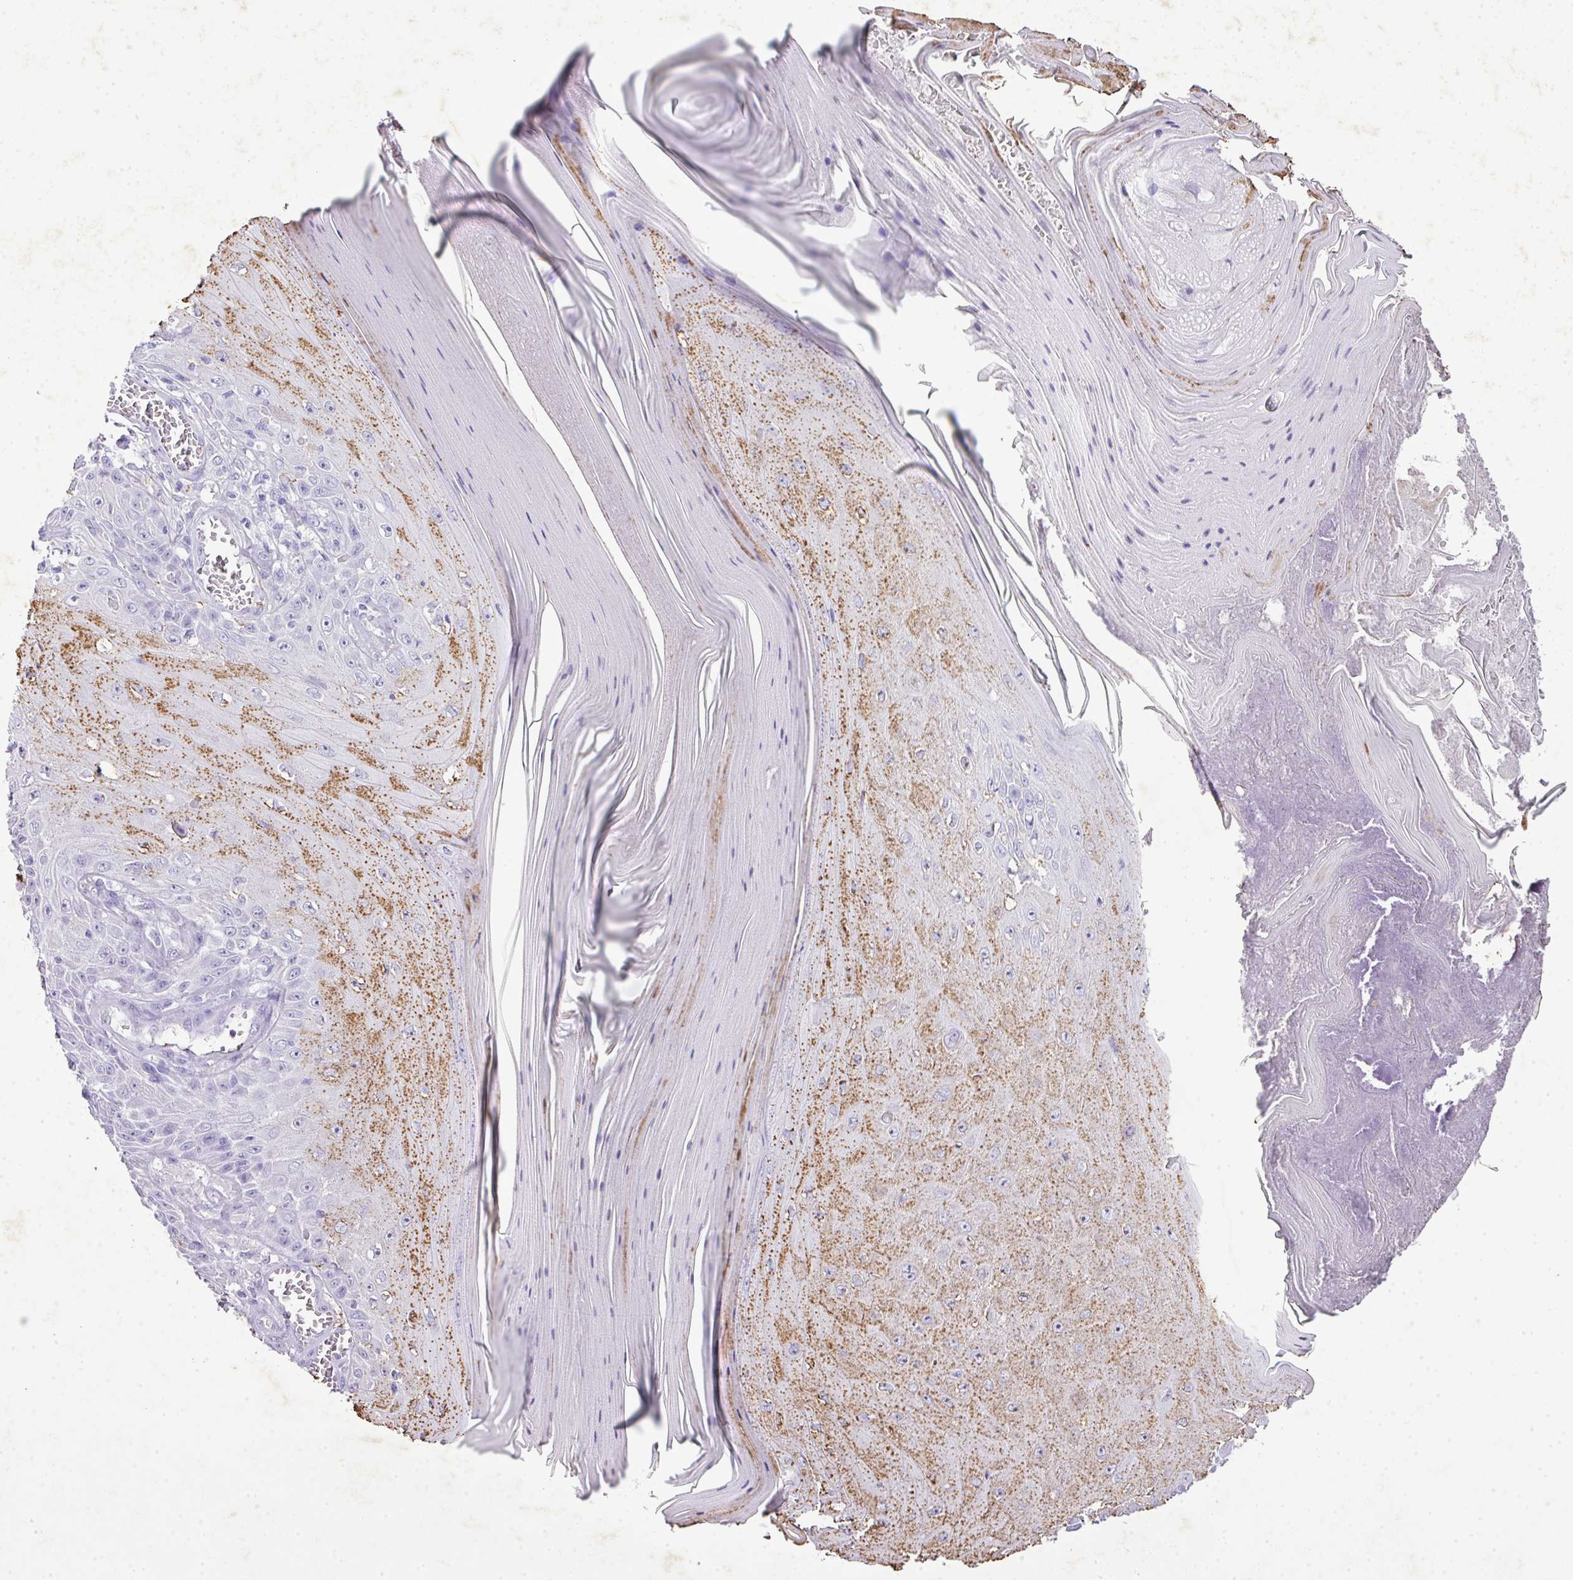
{"staining": {"intensity": "negative", "quantity": "none", "location": "none"}, "tissue": "skin cancer", "cell_type": "Tumor cells", "image_type": "cancer", "snomed": [{"axis": "morphology", "description": "Squamous cell carcinoma, NOS"}, {"axis": "topography", "description": "Skin"}], "caption": "High power microscopy image of an immunohistochemistry (IHC) histopathology image of skin cancer, revealing no significant expression in tumor cells.", "gene": "KCNJ11", "patient": {"sex": "female", "age": 73}}